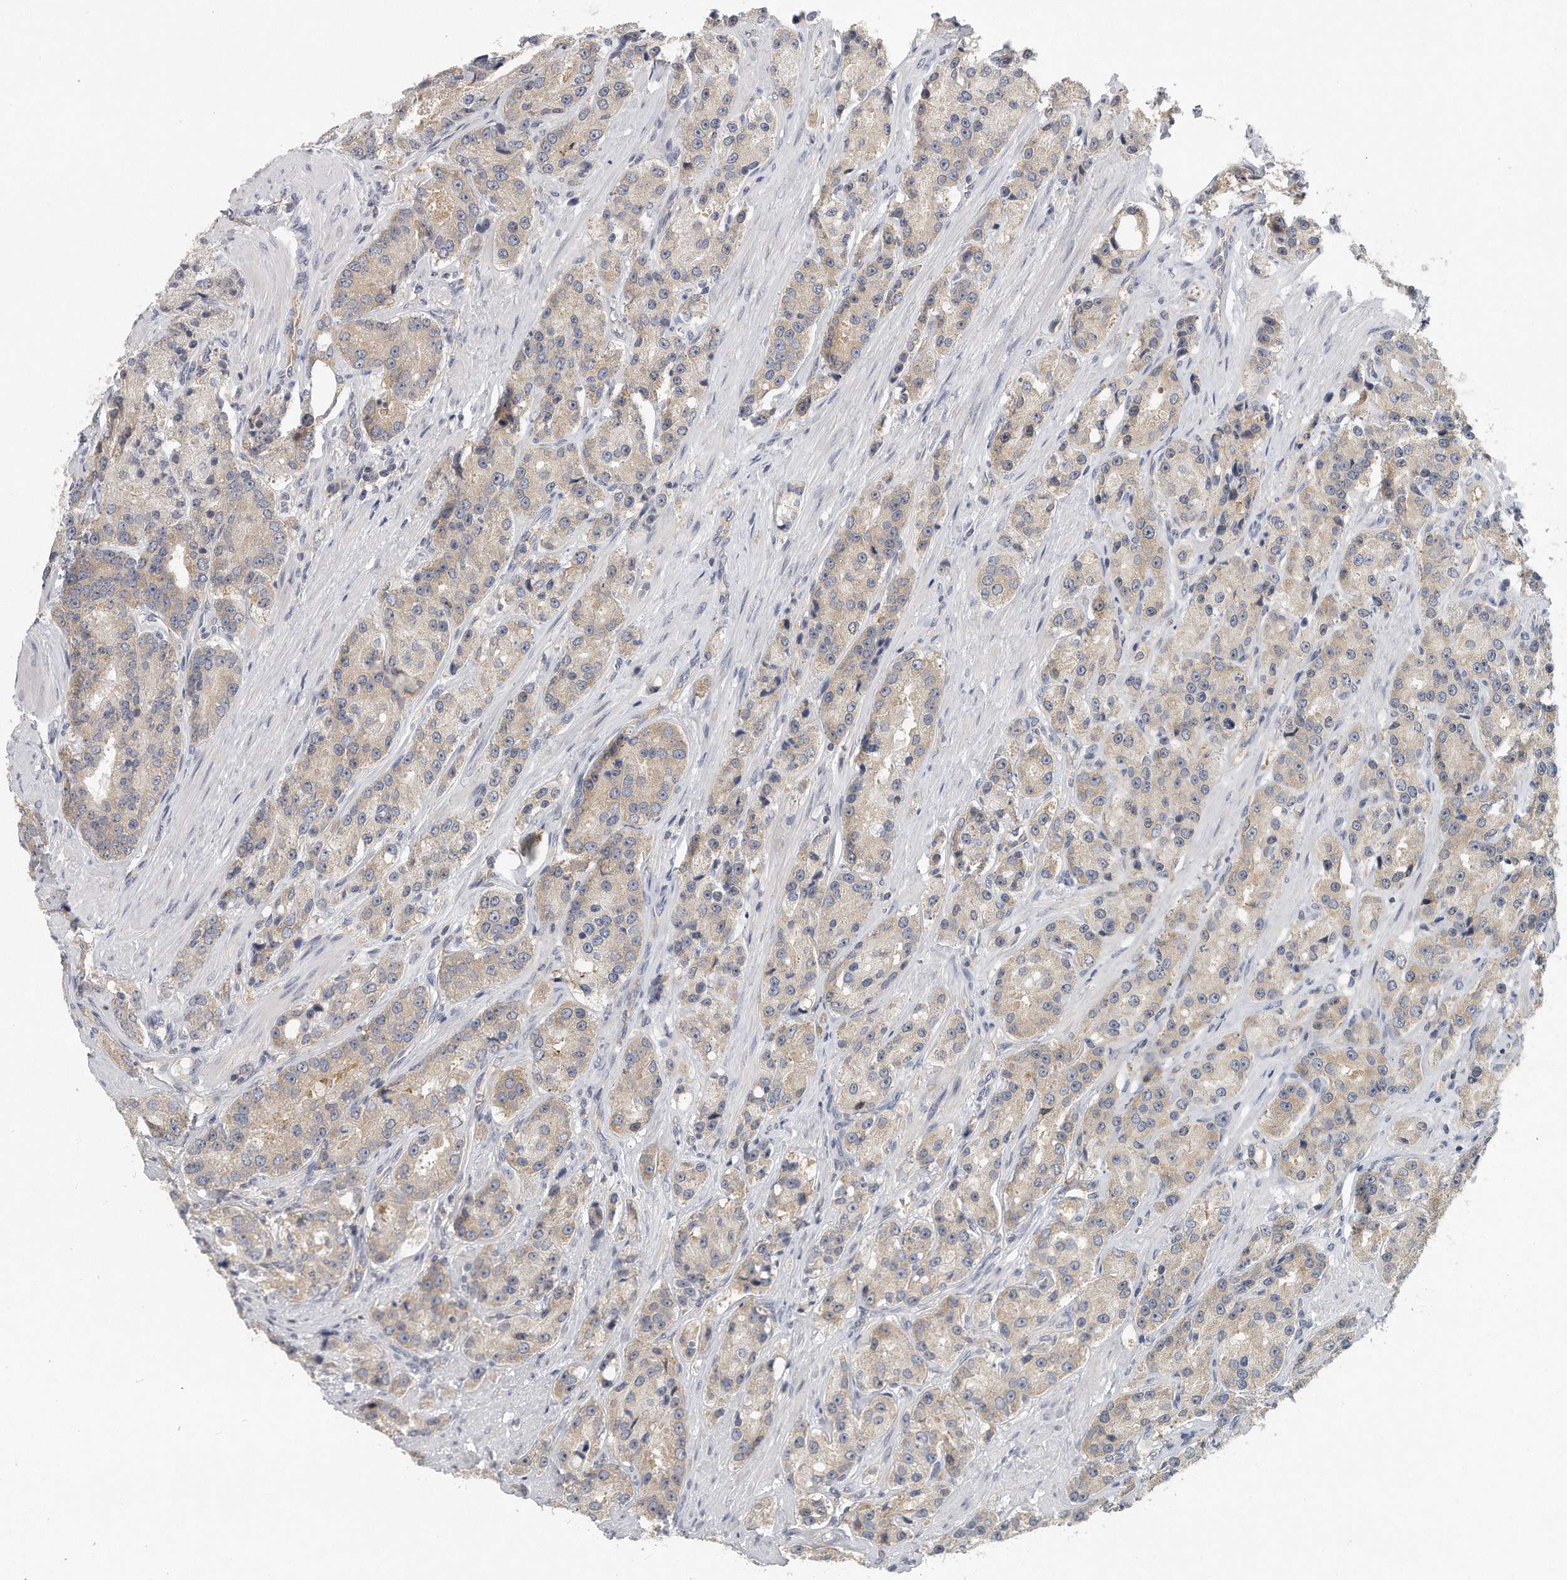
{"staining": {"intensity": "weak", "quantity": "25%-75%", "location": "cytoplasmic/membranous"}, "tissue": "prostate cancer", "cell_type": "Tumor cells", "image_type": "cancer", "snomed": [{"axis": "morphology", "description": "Adenocarcinoma, High grade"}, {"axis": "topography", "description": "Prostate"}], "caption": "The immunohistochemical stain highlights weak cytoplasmic/membranous staining in tumor cells of adenocarcinoma (high-grade) (prostate) tissue.", "gene": "EIF3I", "patient": {"sex": "male", "age": 60}}